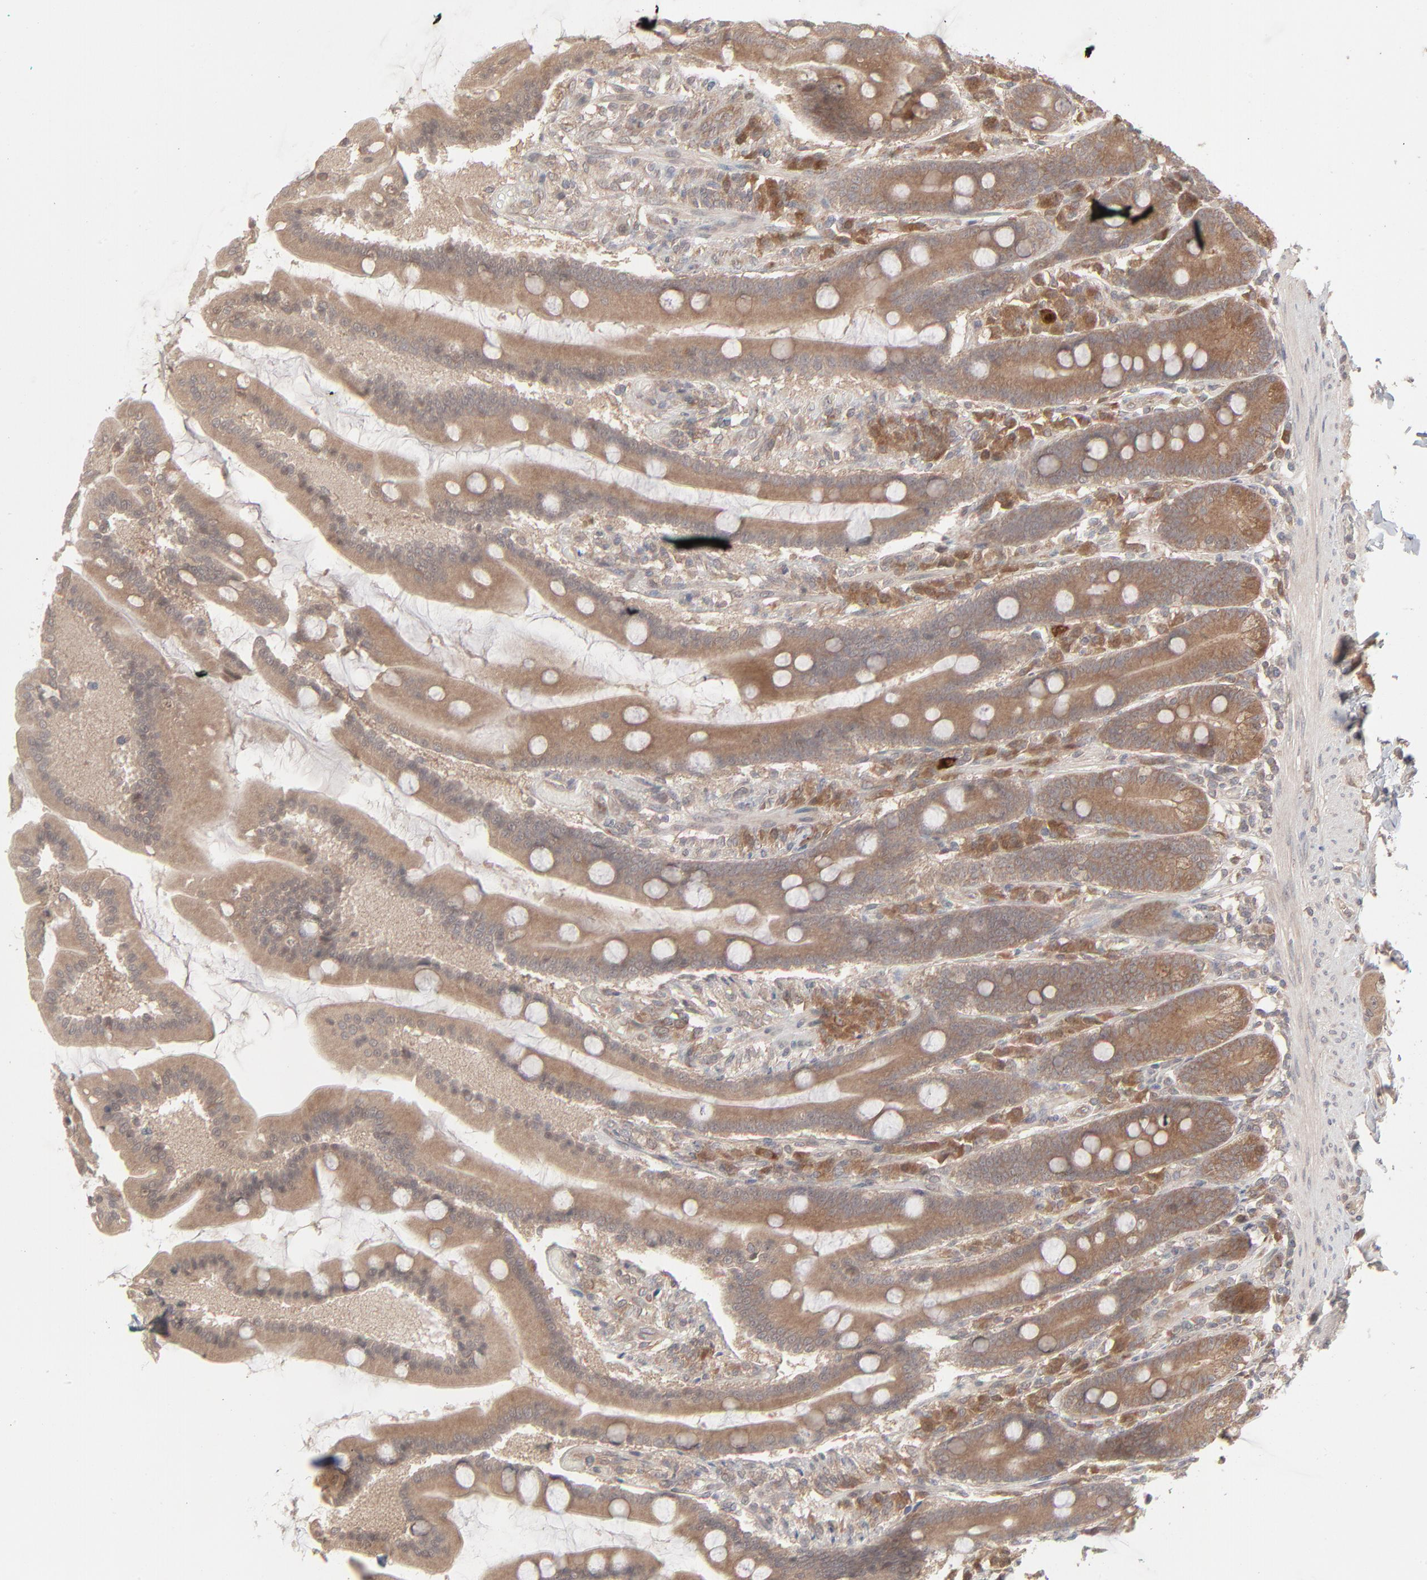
{"staining": {"intensity": "moderate", "quantity": ">75%", "location": "cytoplasmic/membranous,nuclear"}, "tissue": "duodenum", "cell_type": "Glandular cells", "image_type": "normal", "snomed": [{"axis": "morphology", "description": "Normal tissue, NOS"}, {"axis": "topography", "description": "Duodenum"}], "caption": "DAB immunohistochemical staining of normal duodenum demonstrates moderate cytoplasmic/membranous,nuclear protein positivity in approximately >75% of glandular cells.", "gene": "SCFD1", "patient": {"sex": "female", "age": 64}}